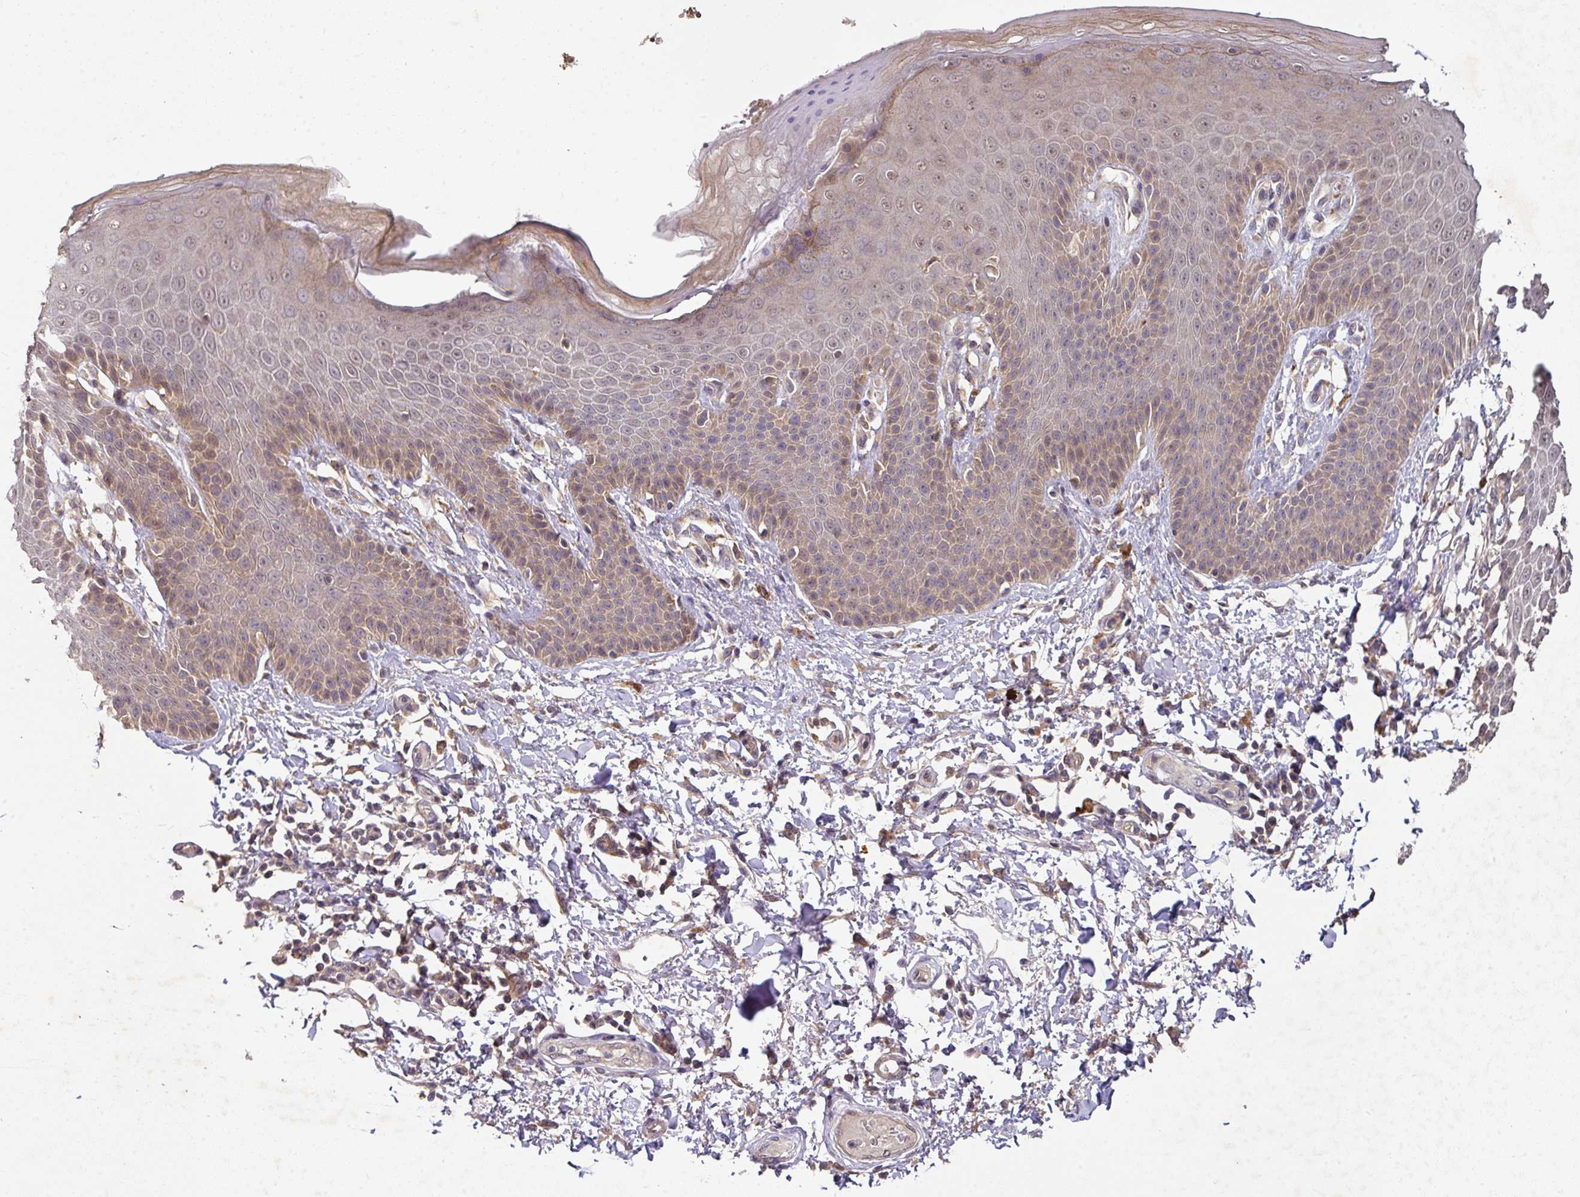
{"staining": {"intensity": "weak", "quantity": "25%-75%", "location": "cytoplasmic/membranous,nuclear"}, "tissue": "skin", "cell_type": "Epidermal cells", "image_type": "normal", "snomed": [{"axis": "morphology", "description": "Normal tissue, NOS"}, {"axis": "topography", "description": "Peripheral nerve tissue"}], "caption": "Normal skin exhibits weak cytoplasmic/membranous,nuclear expression in approximately 25%-75% of epidermal cells, visualized by immunohistochemistry. Nuclei are stained in blue.", "gene": "ACVR2B", "patient": {"sex": "male", "age": 51}}